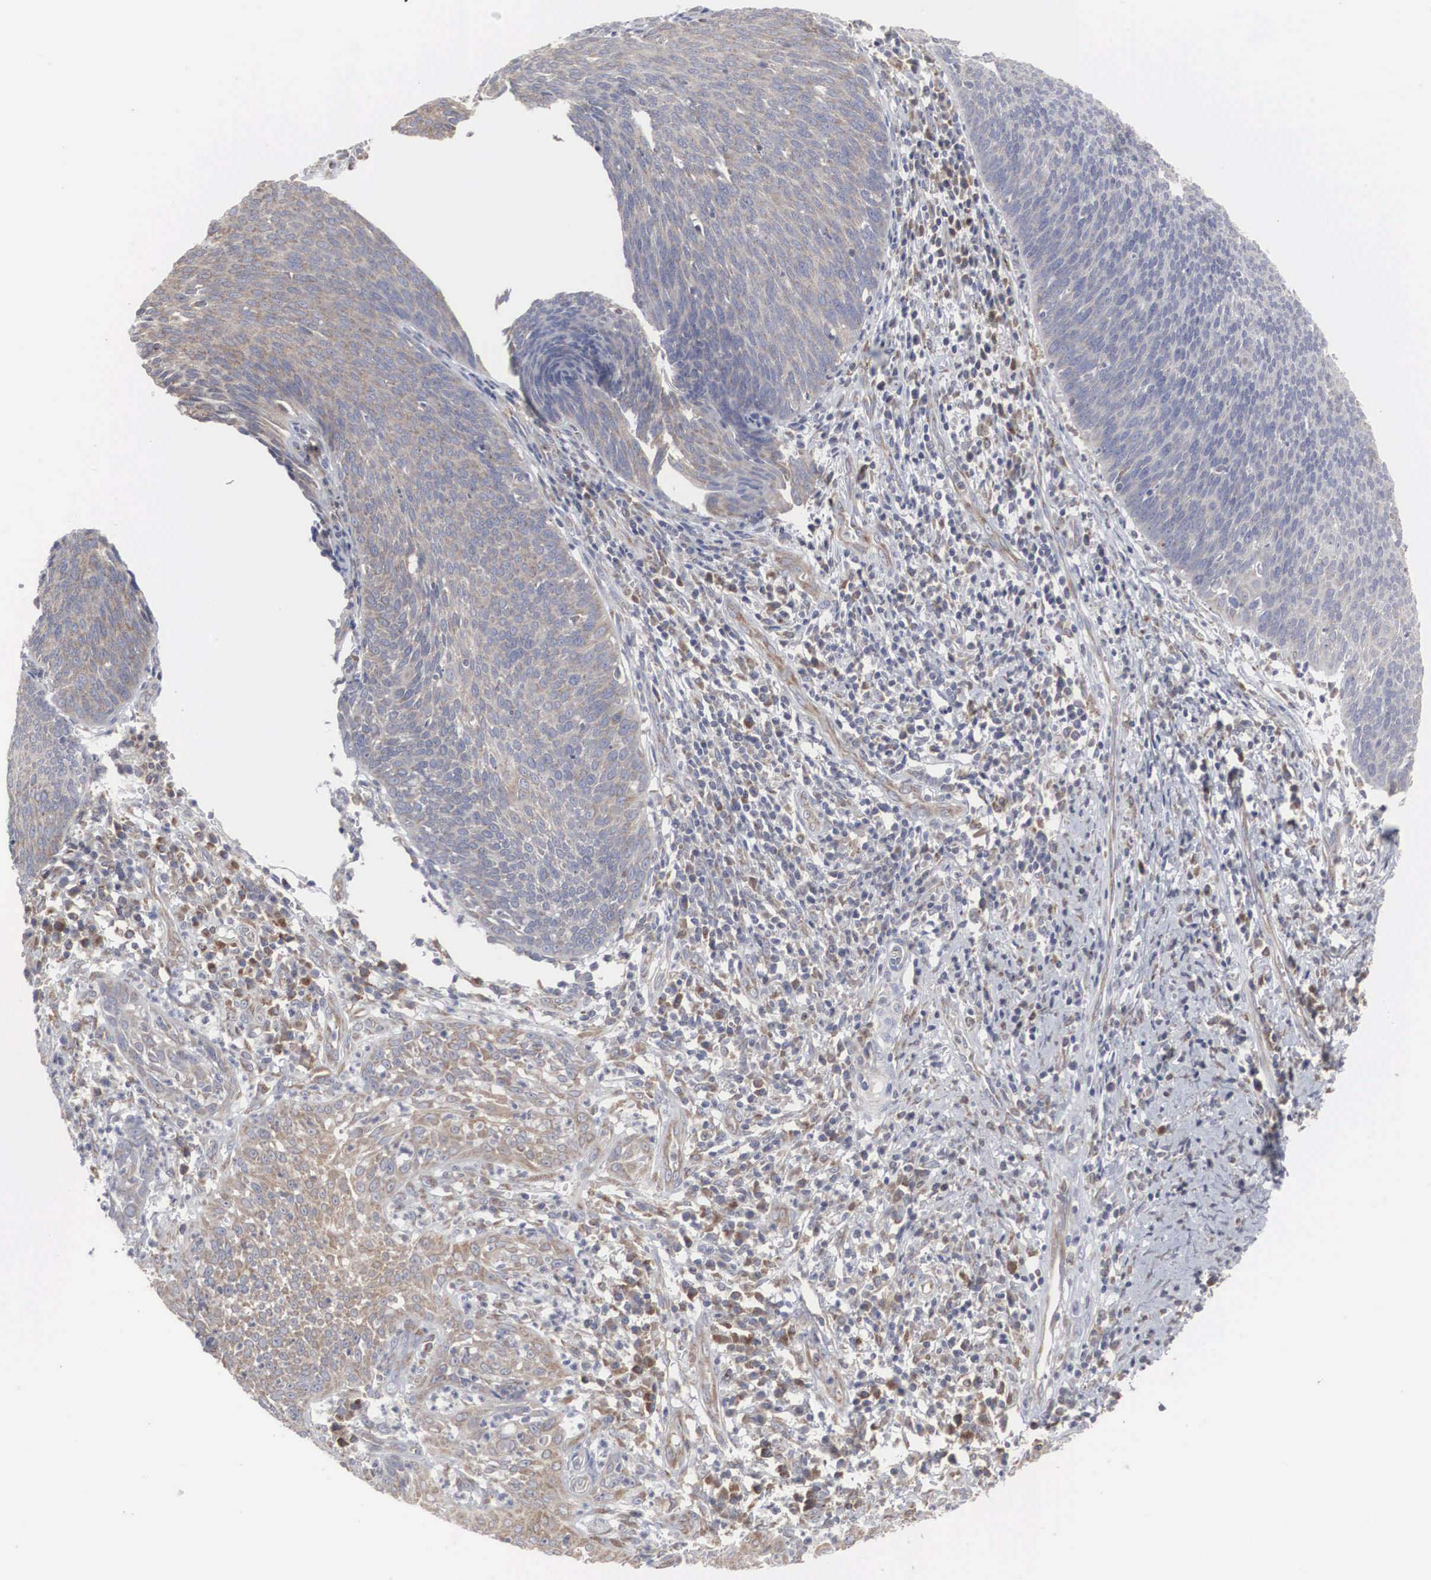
{"staining": {"intensity": "weak", "quantity": "25%-75%", "location": "cytoplasmic/membranous"}, "tissue": "cervical cancer", "cell_type": "Tumor cells", "image_type": "cancer", "snomed": [{"axis": "morphology", "description": "Squamous cell carcinoma, NOS"}, {"axis": "topography", "description": "Cervix"}], "caption": "Protein expression analysis of cervical squamous cell carcinoma shows weak cytoplasmic/membranous positivity in about 25%-75% of tumor cells.", "gene": "MIA2", "patient": {"sex": "female", "age": 41}}